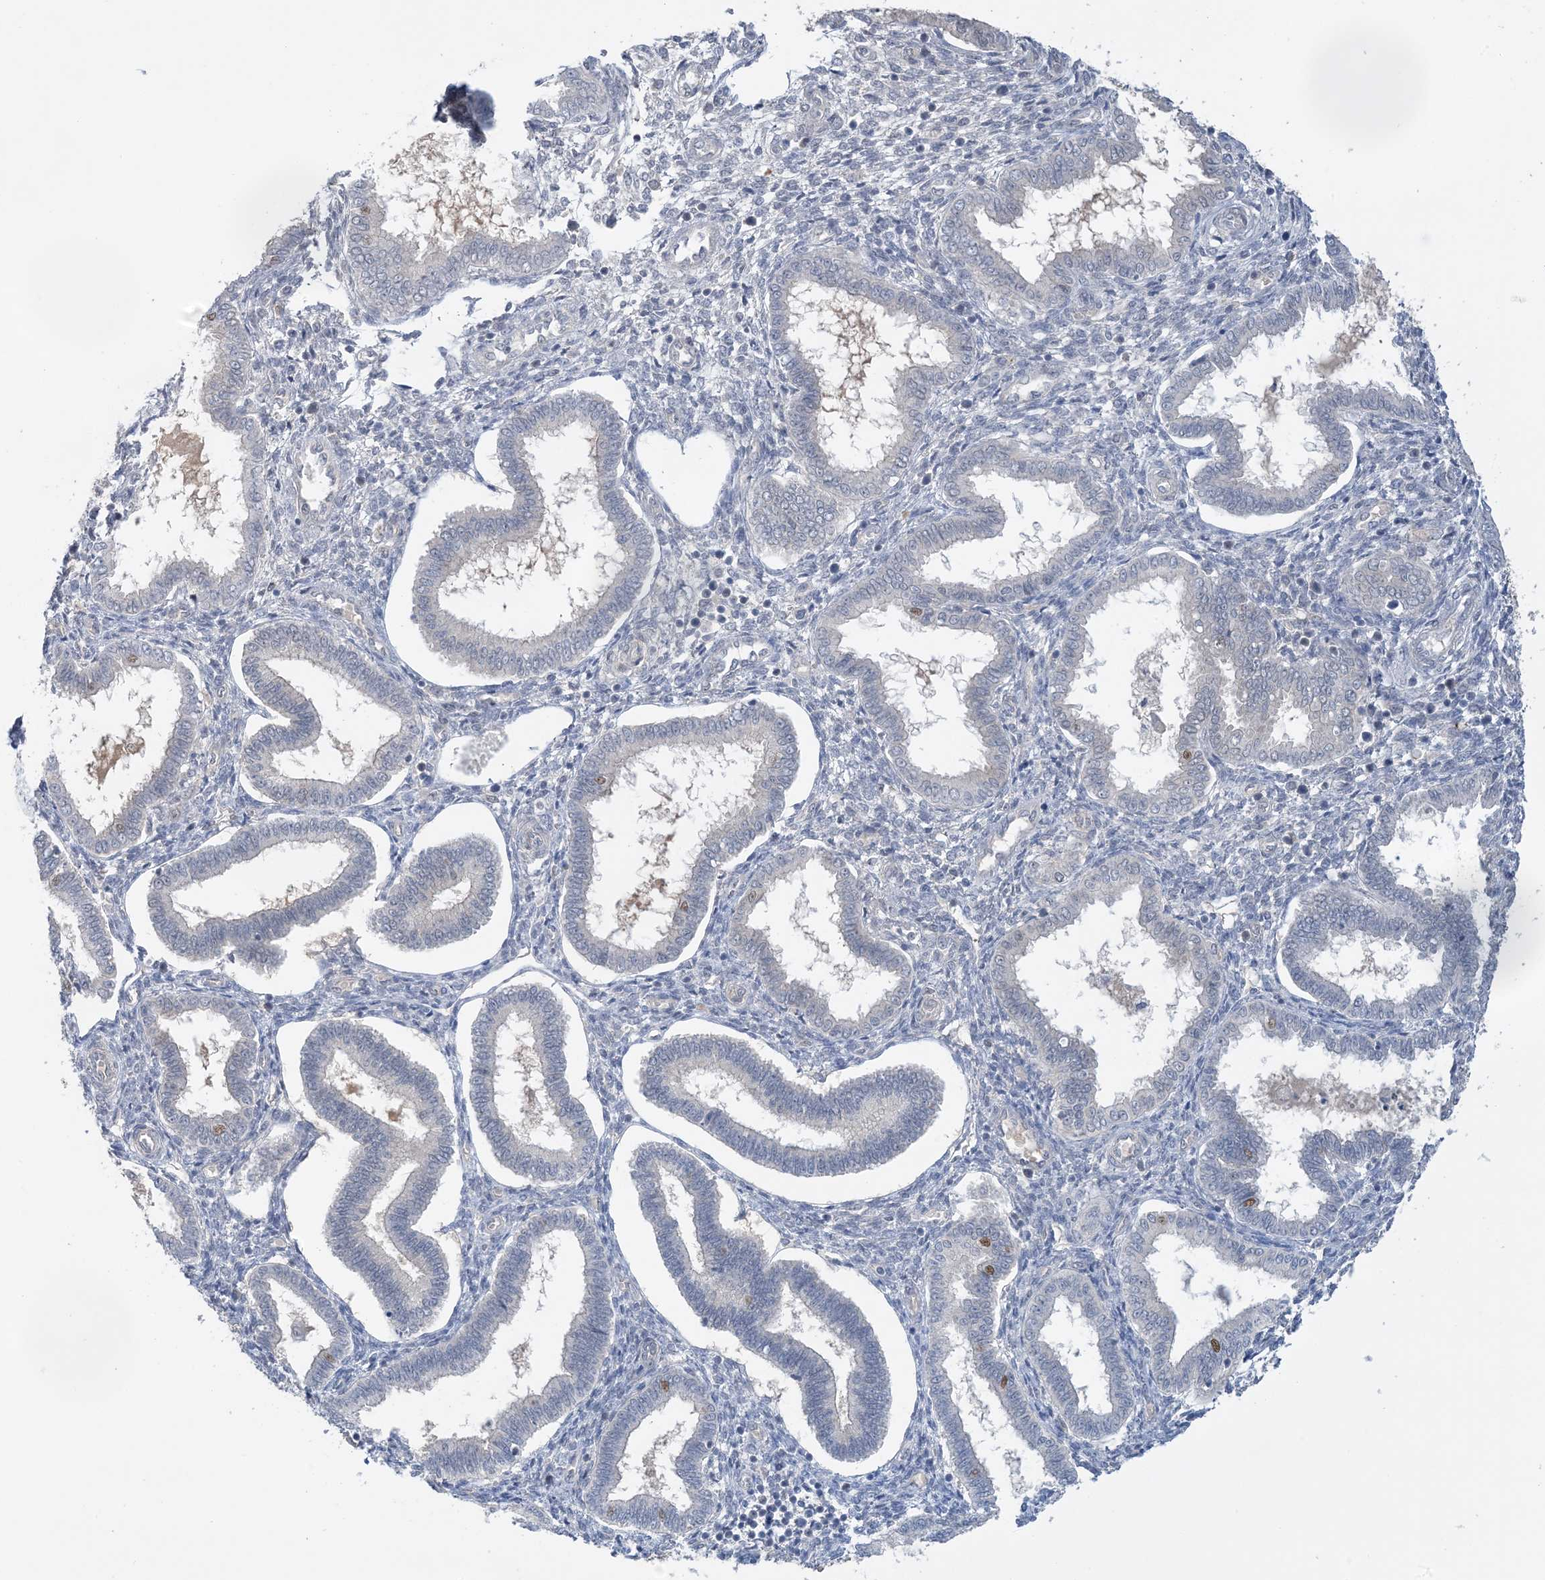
{"staining": {"intensity": "negative", "quantity": "none", "location": "none"}, "tissue": "endometrium", "cell_type": "Cells in endometrial stroma", "image_type": "normal", "snomed": [{"axis": "morphology", "description": "Normal tissue, NOS"}, {"axis": "topography", "description": "Endometrium"}], "caption": "There is no significant staining in cells in endometrial stroma of endometrium.", "gene": "UBE2E1", "patient": {"sex": "female", "age": 24}}